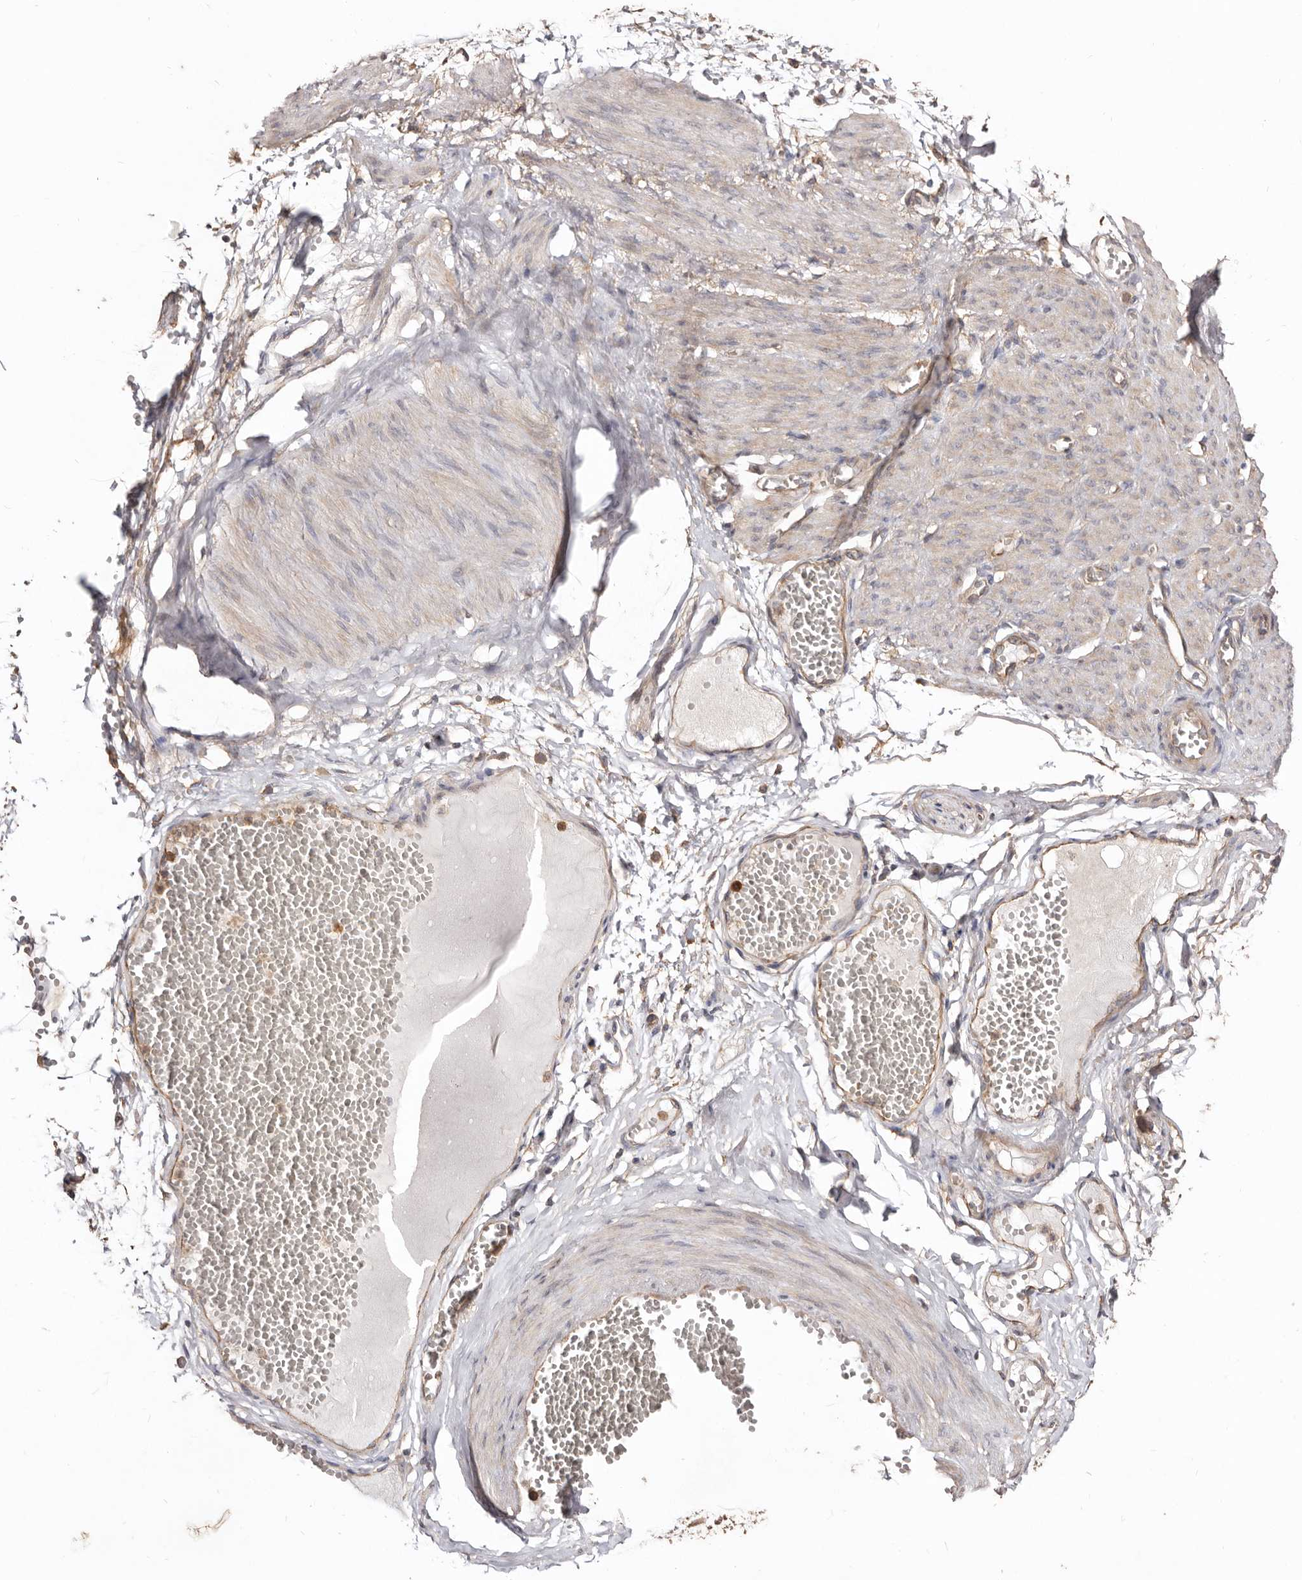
{"staining": {"intensity": "weak", "quantity": ">75%", "location": "cytoplasmic/membranous"}, "tissue": "soft tissue", "cell_type": "Fibroblasts", "image_type": "normal", "snomed": [{"axis": "morphology", "description": "Normal tissue, NOS"}, {"axis": "topography", "description": "Smooth muscle"}, {"axis": "topography", "description": "Peripheral nerve tissue"}], "caption": "IHC (DAB (3,3'-diaminobenzidine)) staining of benign human soft tissue displays weak cytoplasmic/membranous protein positivity in approximately >75% of fibroblasts. (Stains: DAB (3,3'-diaminobenzidine) in brown, nuclei in blue, Microscopy: brightfield microscopy at high magnification).", "gene": "LRRC25", "patient": {"sex": "female", "age": 39}}